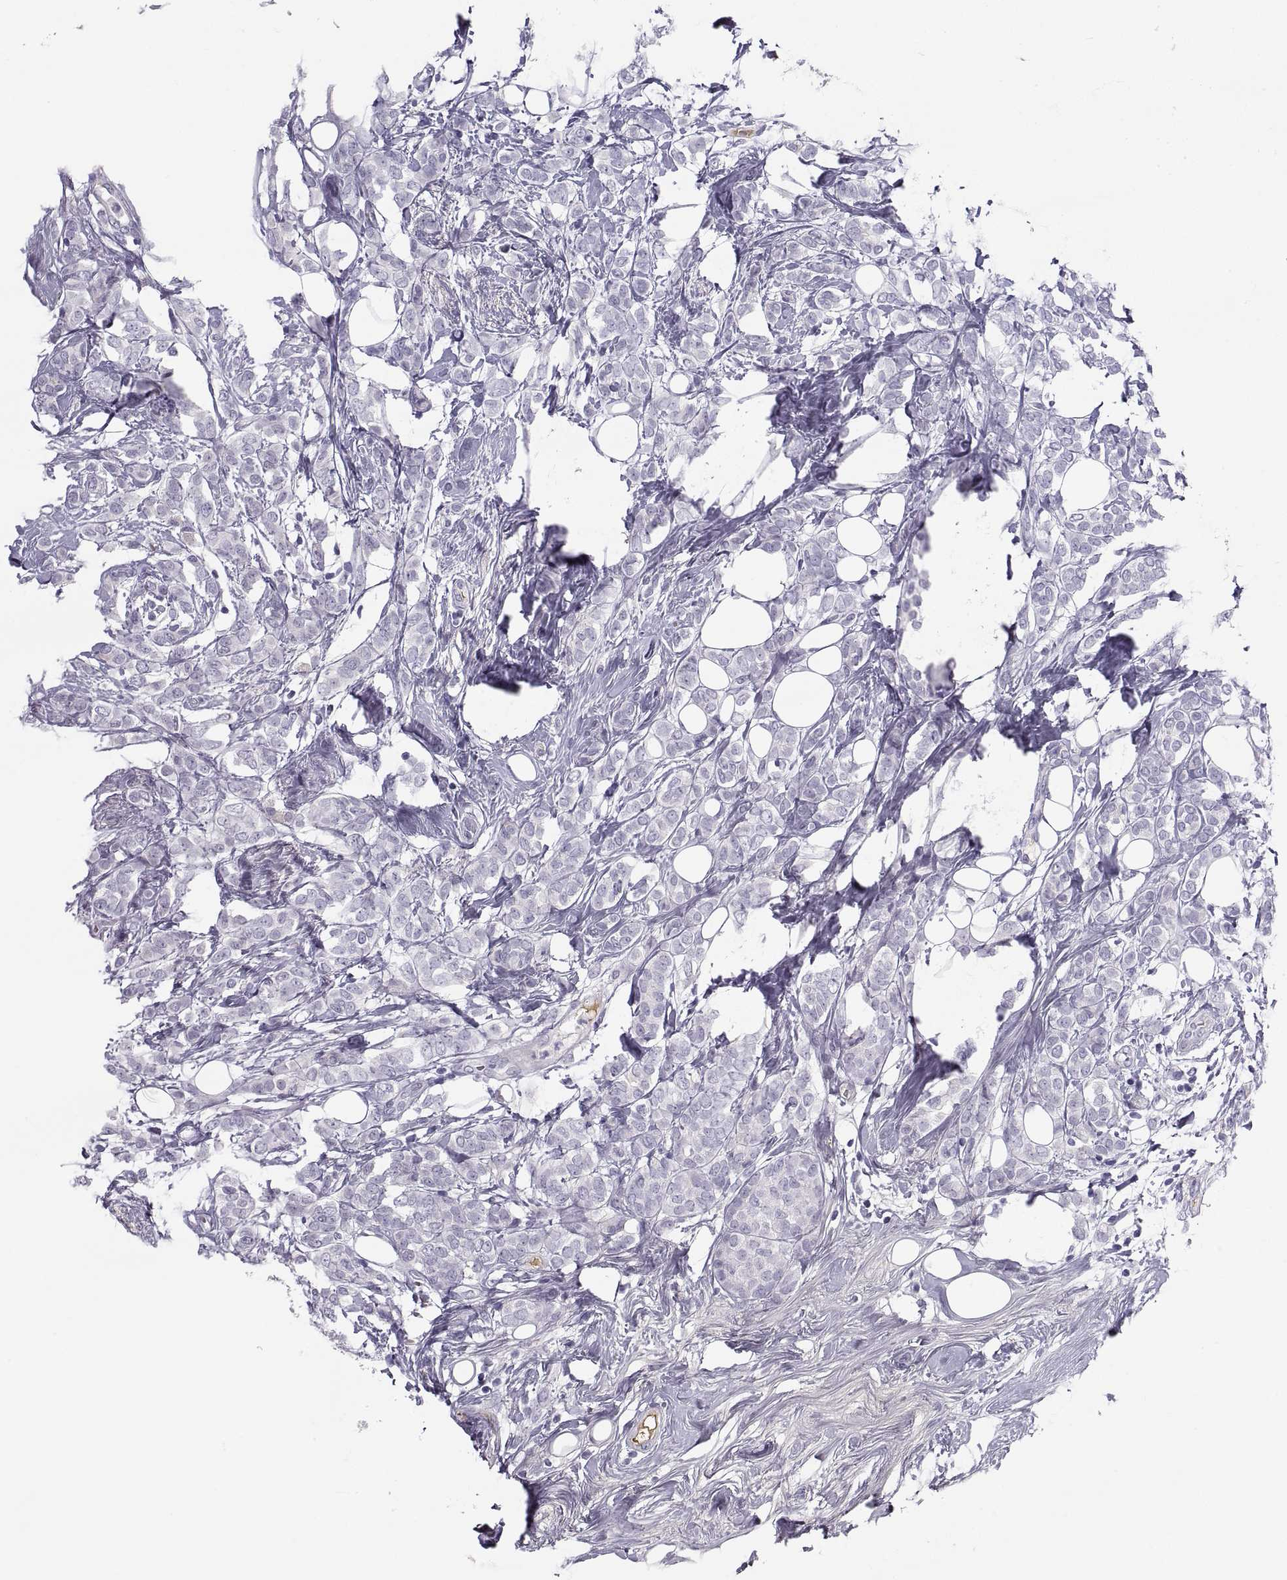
{"staining": {"intensity": "negative", "quantity": "none", "location": "none"}, "tissue": "breast cancer", "cell_type": "Tumor cells", "image_type": "cancer", "snomed": [{"axis": "morphology", "description": "Lobular carcinoma"}, {"axis": "topography", "description": "Breast"}], "caption": "Immunohistochemical staining of human breast lobular carcinoma reveals no significant expression in tumor cells. (DAB immunohistochemistry with hematoxylin counter stain).", "gene": "MAGEB2", "patient": {"sex": "female", "age": 49}}